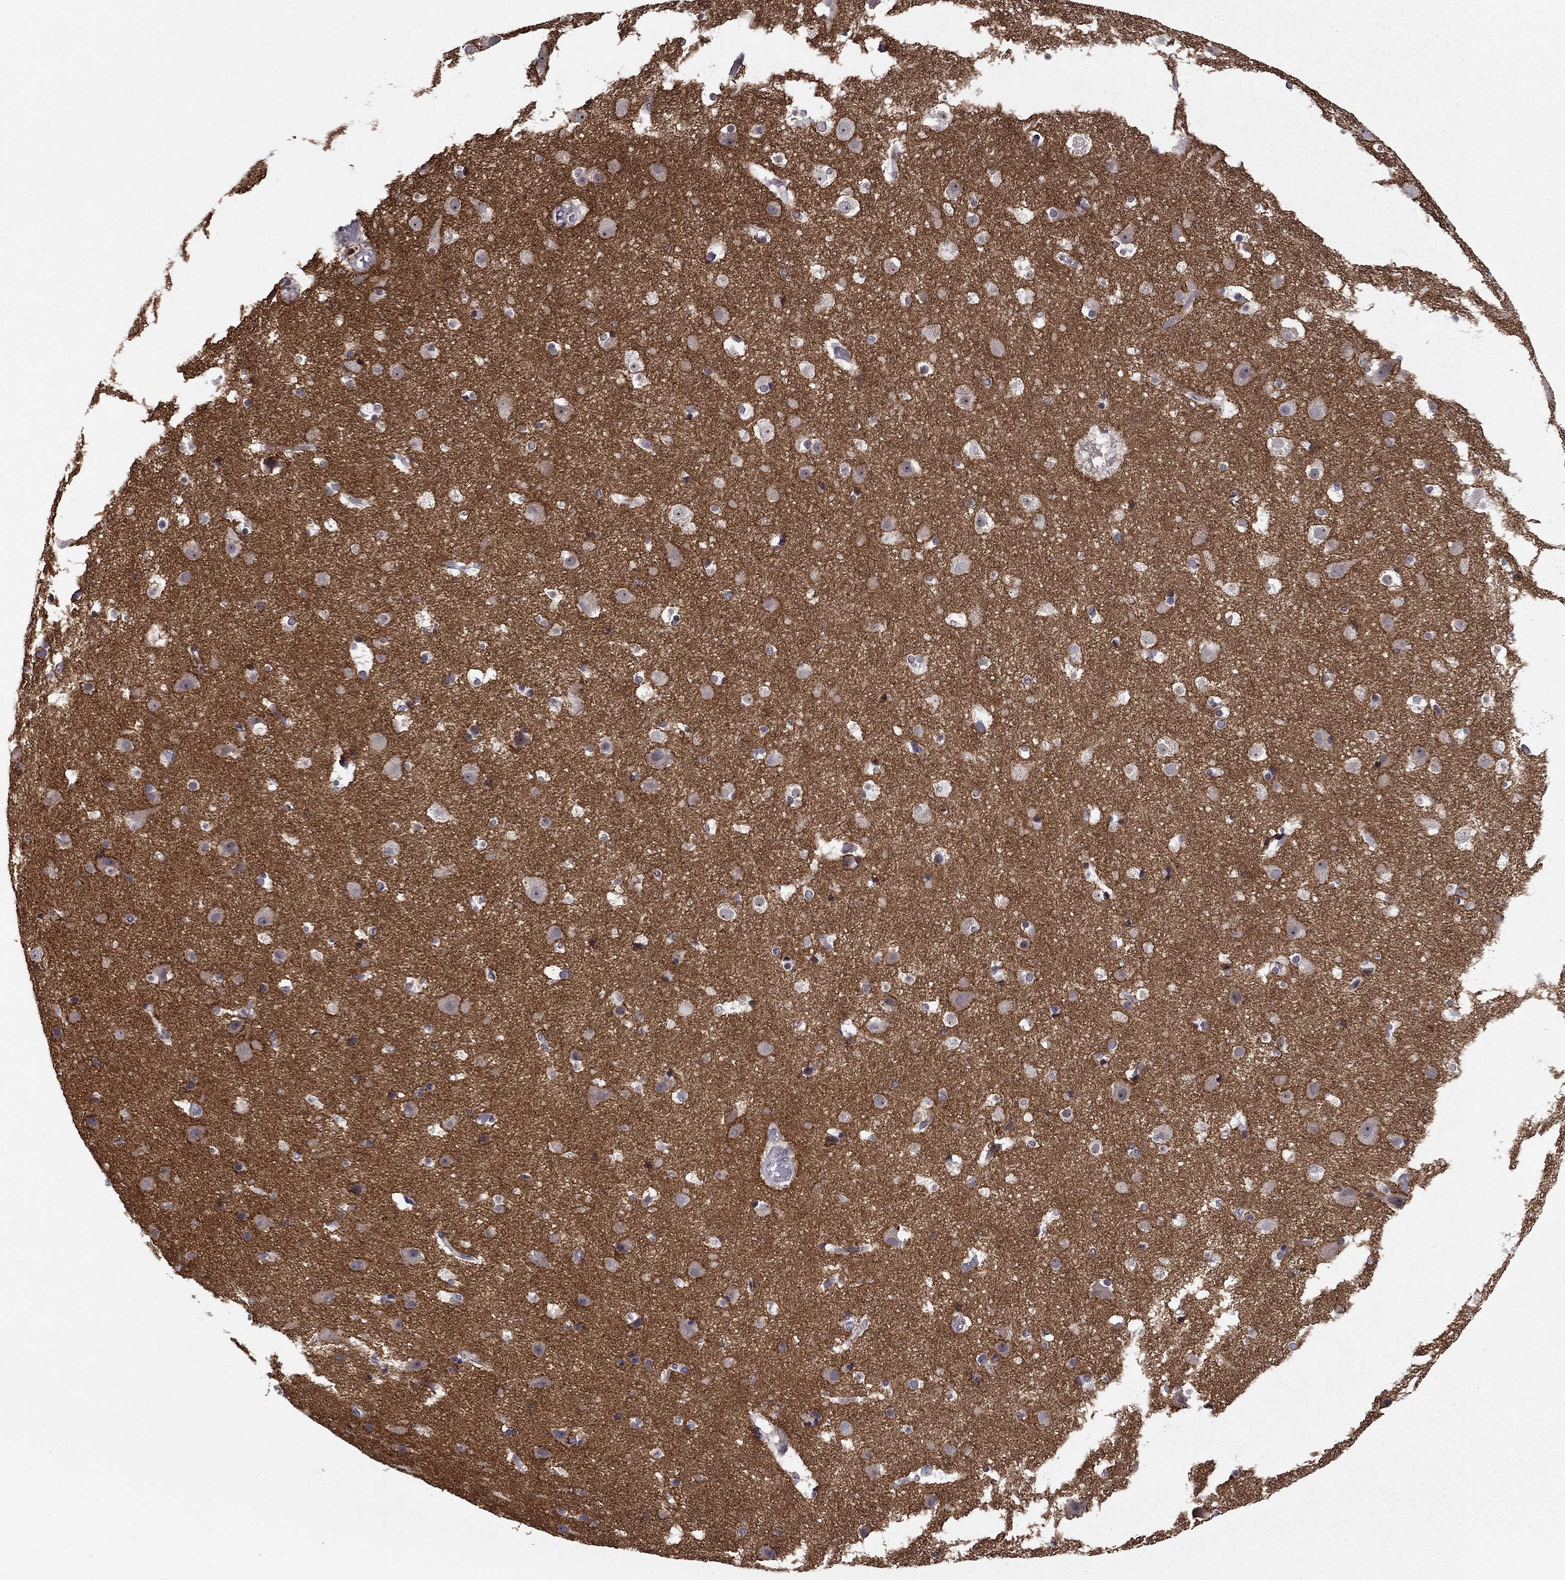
{"staining": {"intensity": "negative", "quantity": "none", "location": "none"}, "tissue": "cerebral cortex", "cell_type": "Endothelial cells", "image_type": "normal", "snomed": [{"axis": "morphology", "description": "Normal tissue, NOS"}, {"axis": "topography", "description": "Cerebral cortex"}], "caption": "A high-resolution micrograph shows immunohistochemistry (IHC) staining of unremarkable cerebral cortex, which exhibits no significant expression in endothelial cells.", "gene": "PRRT2", "patient": {"sex": "female", "age": 52}}